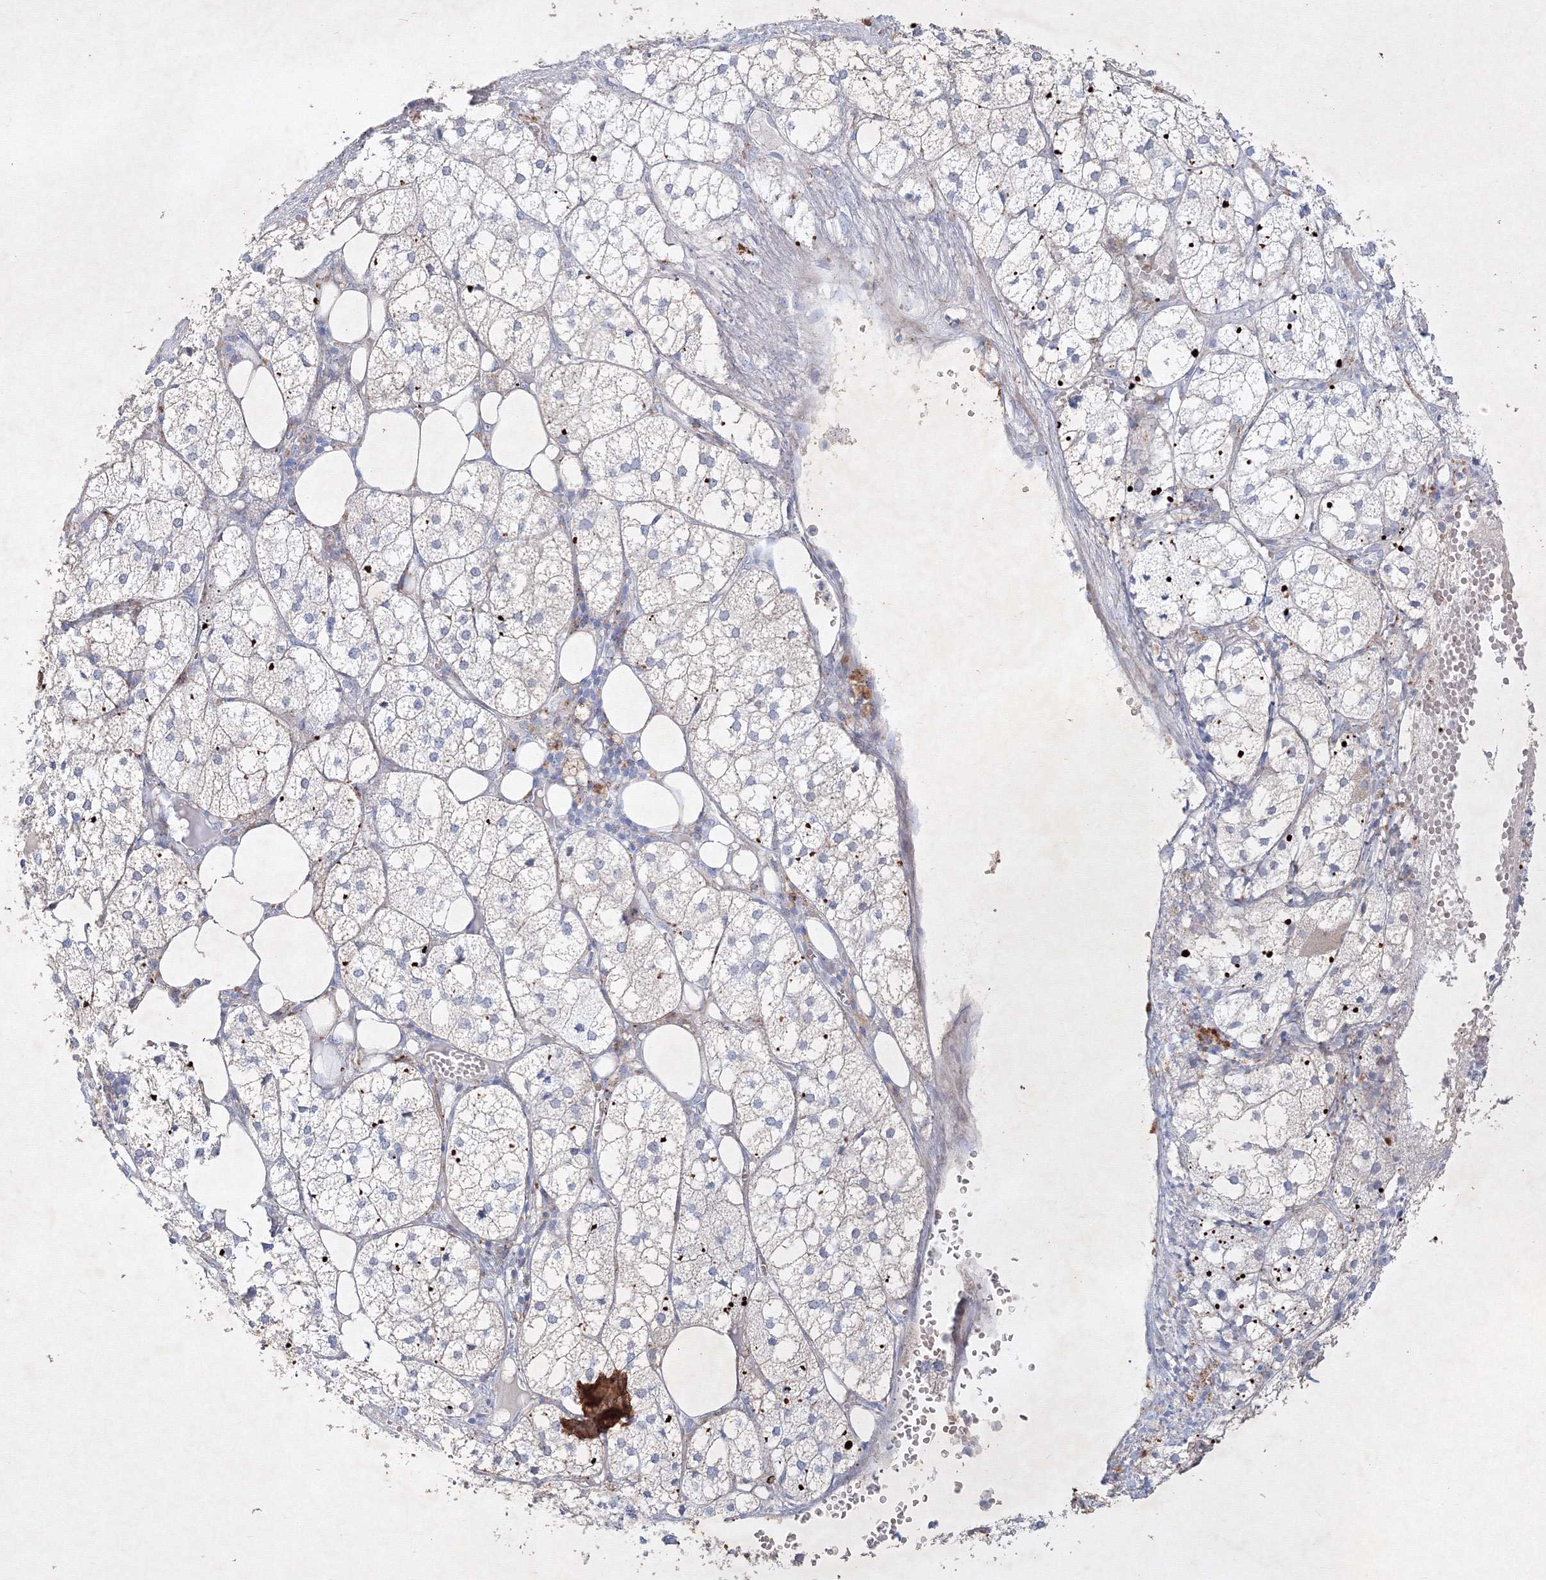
{"staining": {"intensity": "moderate", "quantity": "<25%", "location": "cytoplasmic/membranous"}, "tissue": "adrenal gland", "cell_type": "Glandular cells", "image_type": "normal", "snomed": [{"axis": "morphology", "description": "Normal tissue, NOS"}, {"axis": "topography", "description": "Adrenal gland"}], "caption": "Immunohistochemical staining of normal human adrenal gland shows <25% levels of moderate cytoplasmic/membranous protein positivity in approximately <25% of glandular cells.", "gene": "CXXC4", "patient": {"sex": "female", "age": 61}}